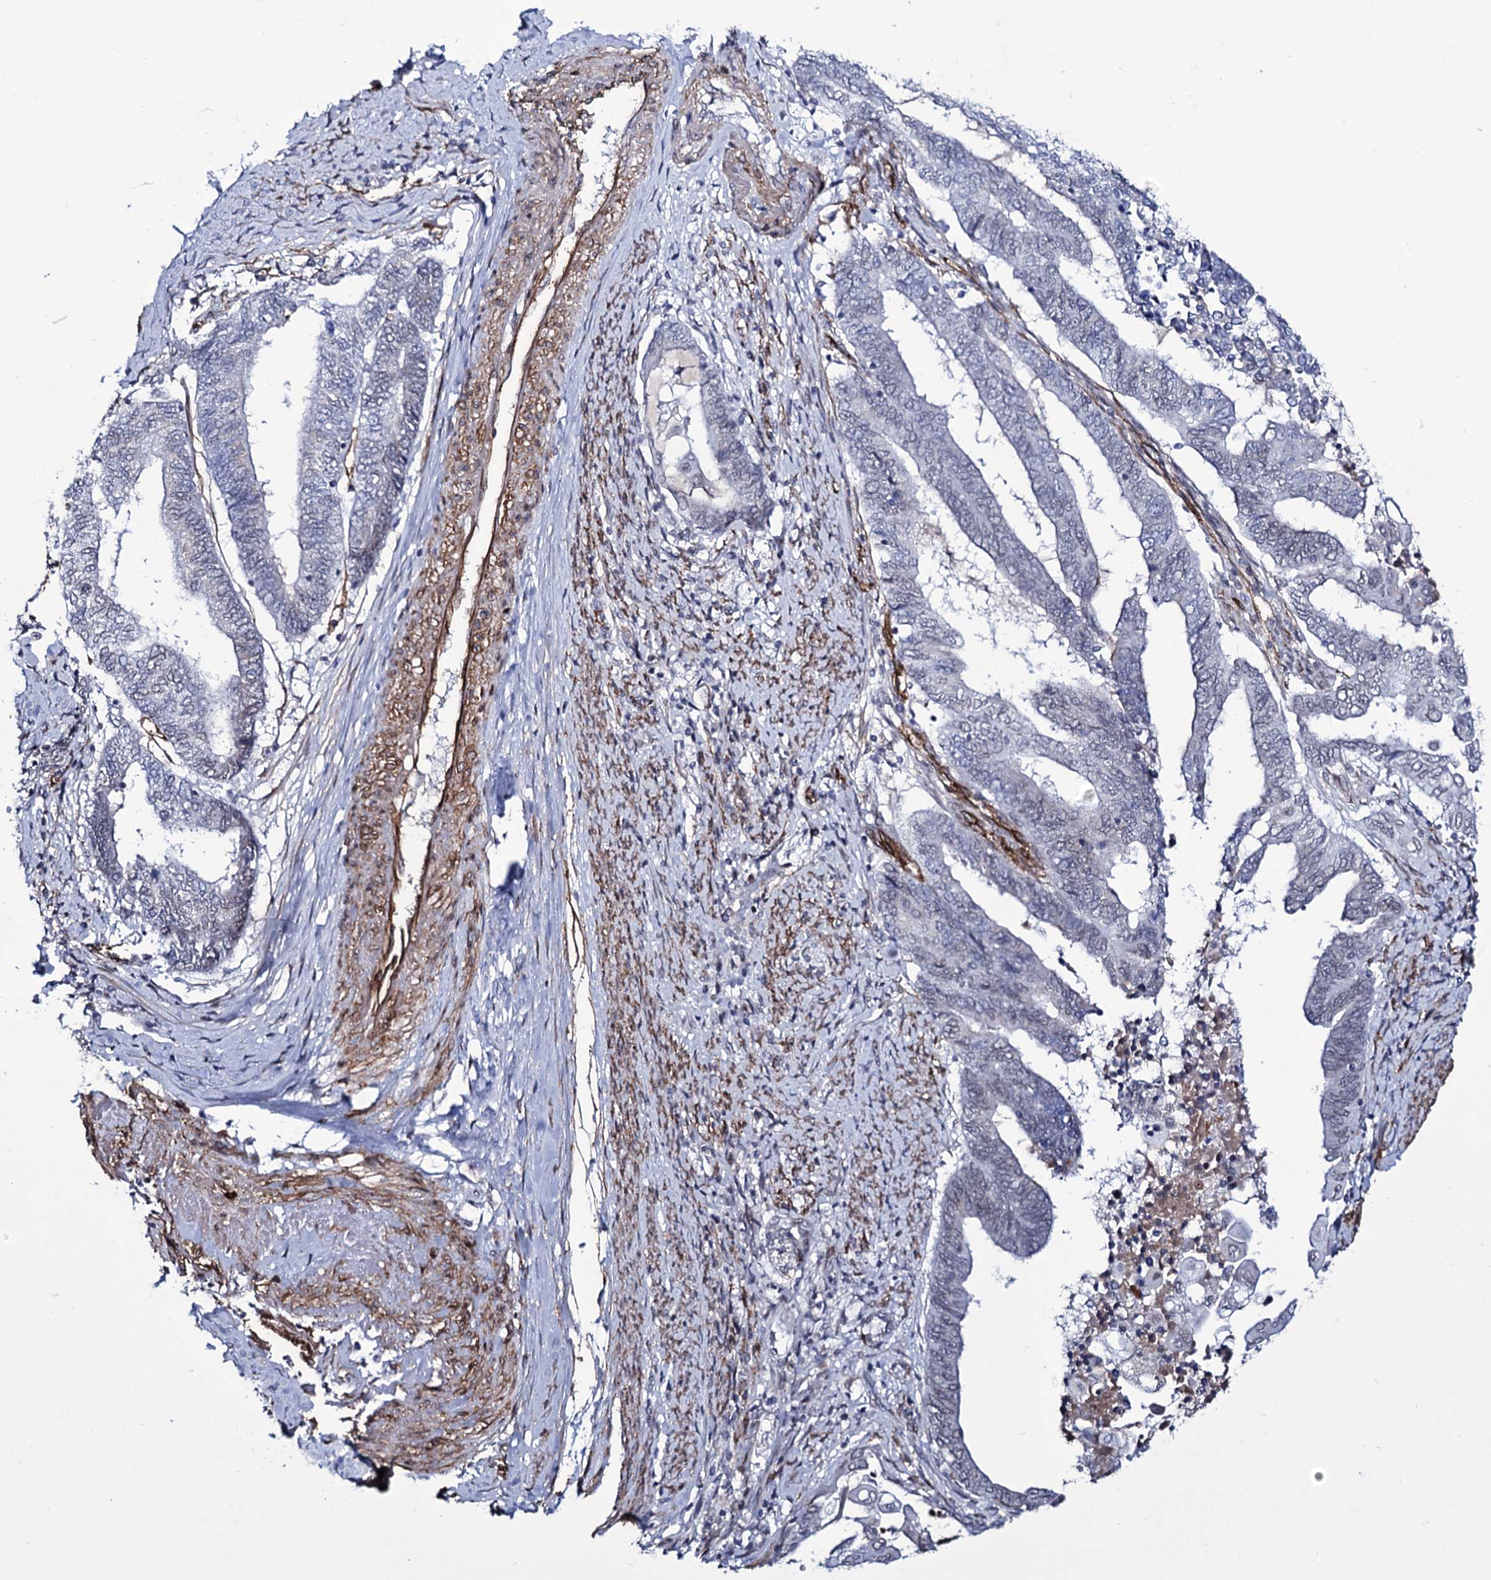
{"staining": {"intensity": "negative", "quantity": "none", "location": "none"}, "tissue": "endometrial cancer", "cell_type": "Tumor cells", "image_type": "cancer", "snomed": [{"axis": "morphology", "description": "Adenocarcinoma, NOS"}, {"axis": "topography", "description": "Uterus"}, {"axis": "topography", "description": "Endometrium"}], "caption": "A high-resolution image shows immunohistochemistry (IHC) staining of endometrial cancer, which demonstrates no significant staining in tumor cells.", "gene": "ZC3H12C", "patient": {"sex": "female", "age": 70}}